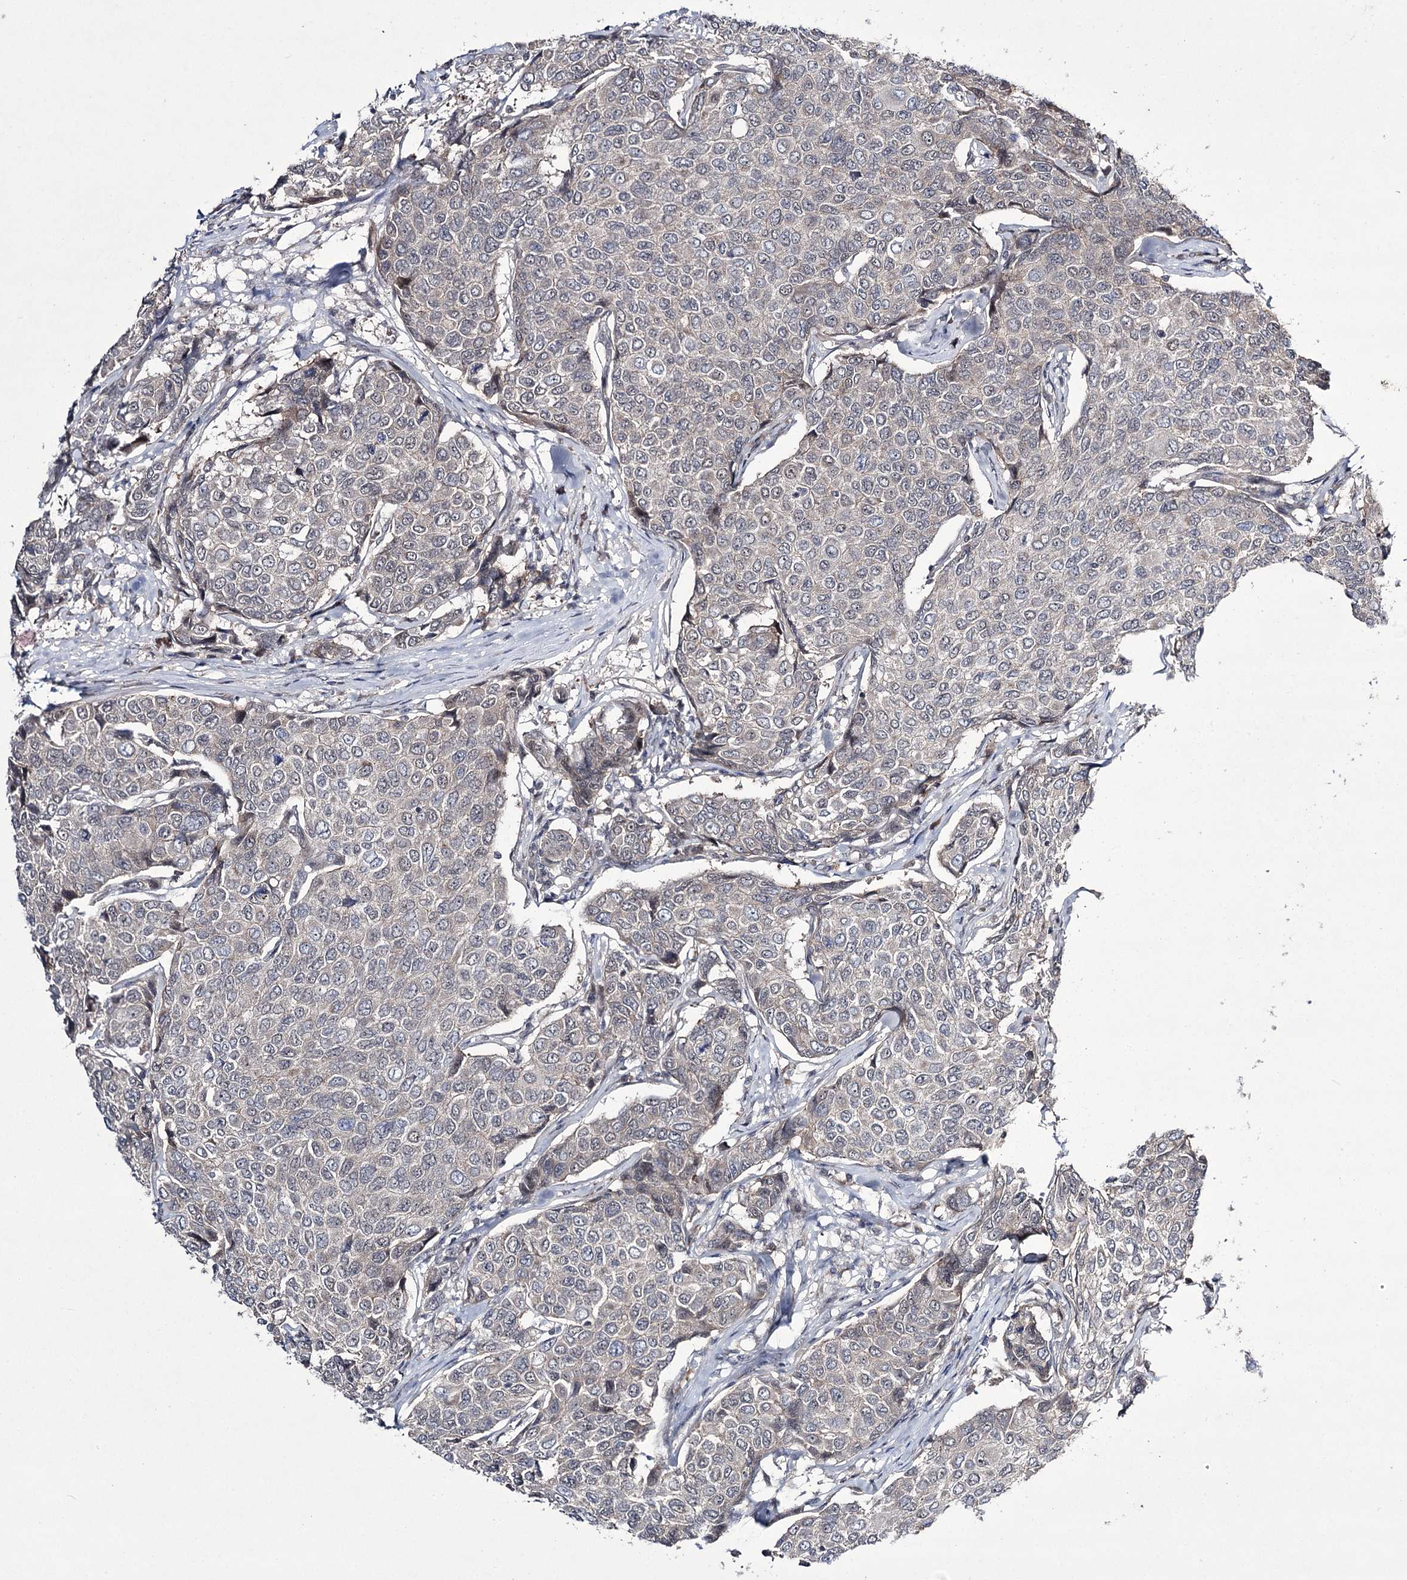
{"staining": {"intensity": "negative", "quantity": "none", "location": "none"}, "tissue": "breast cancer", "cell_type": "Tumor cells", "image_type": "cancer", "snomed": [{"axis": "morphology", "description": "Duct carcinoma"}, {"axis": "topography", "description": "Breast"}], "caption": "Human breast cancer stained for a protein using immunohistochemistry reveals no positivity in tumor cells.", "gene": "HOXC11", "patient": {"sex": "female", "age": 55}}